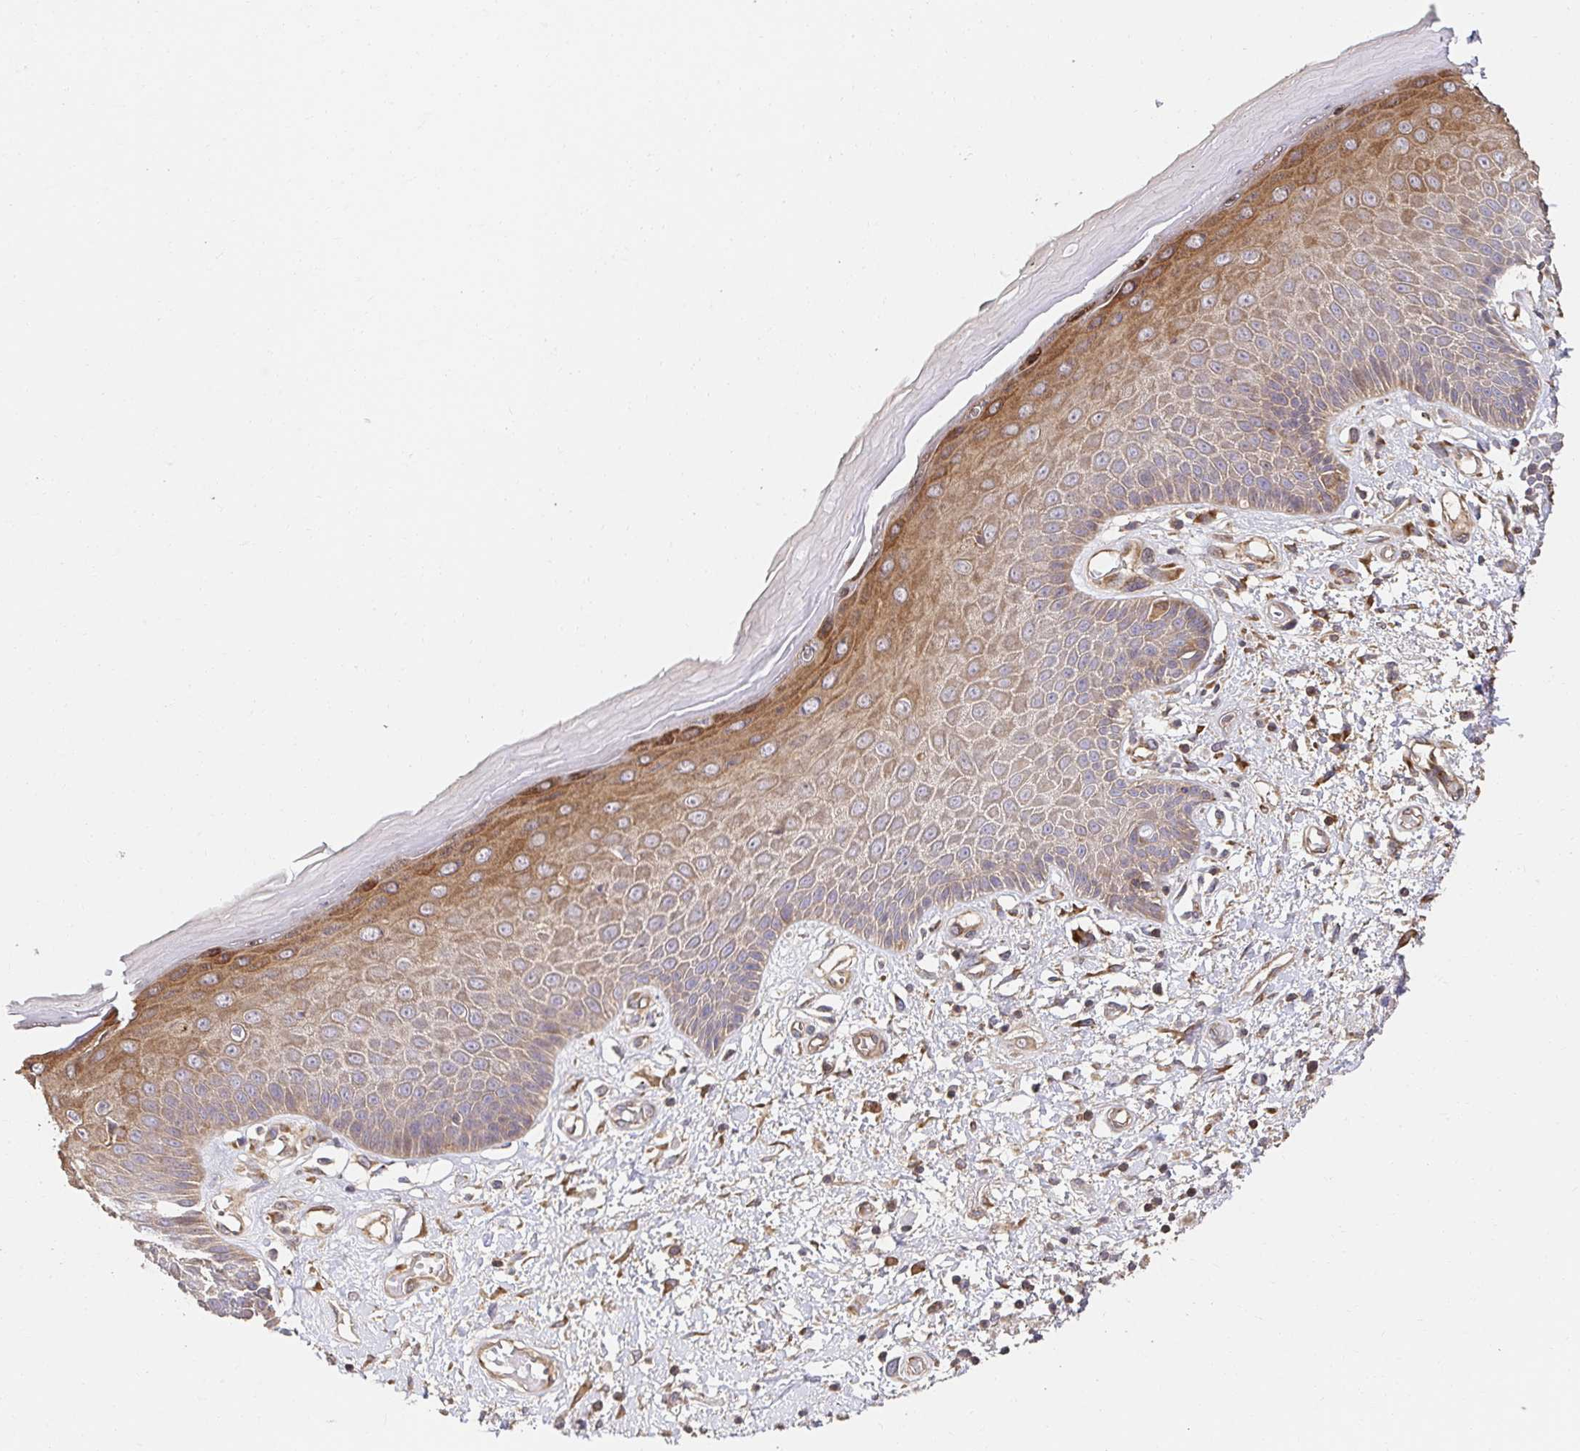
{"staining": {"intensity": "moderate", "quantity": "25%-75%", "location": "cytoplasmic/membranous"}, "tissue": "skin", "cell_type": "Epidermal cells", "image_type": "normal", "snomed": [{"axis": "morphology", "description": "Normal tissue, NOS"}, {"axis": "topography", "description": "Anal"}, {"axis": "topography", "description": "Peripheral nerve tissue"}], "caption": "Skin stained with a brown dye displays moderate cytoplasmic/membranous positive expression in about 25%-75% of epidermal cells.", "gene": "APBB1", "patient": {"sex": "male", "age": 78}}